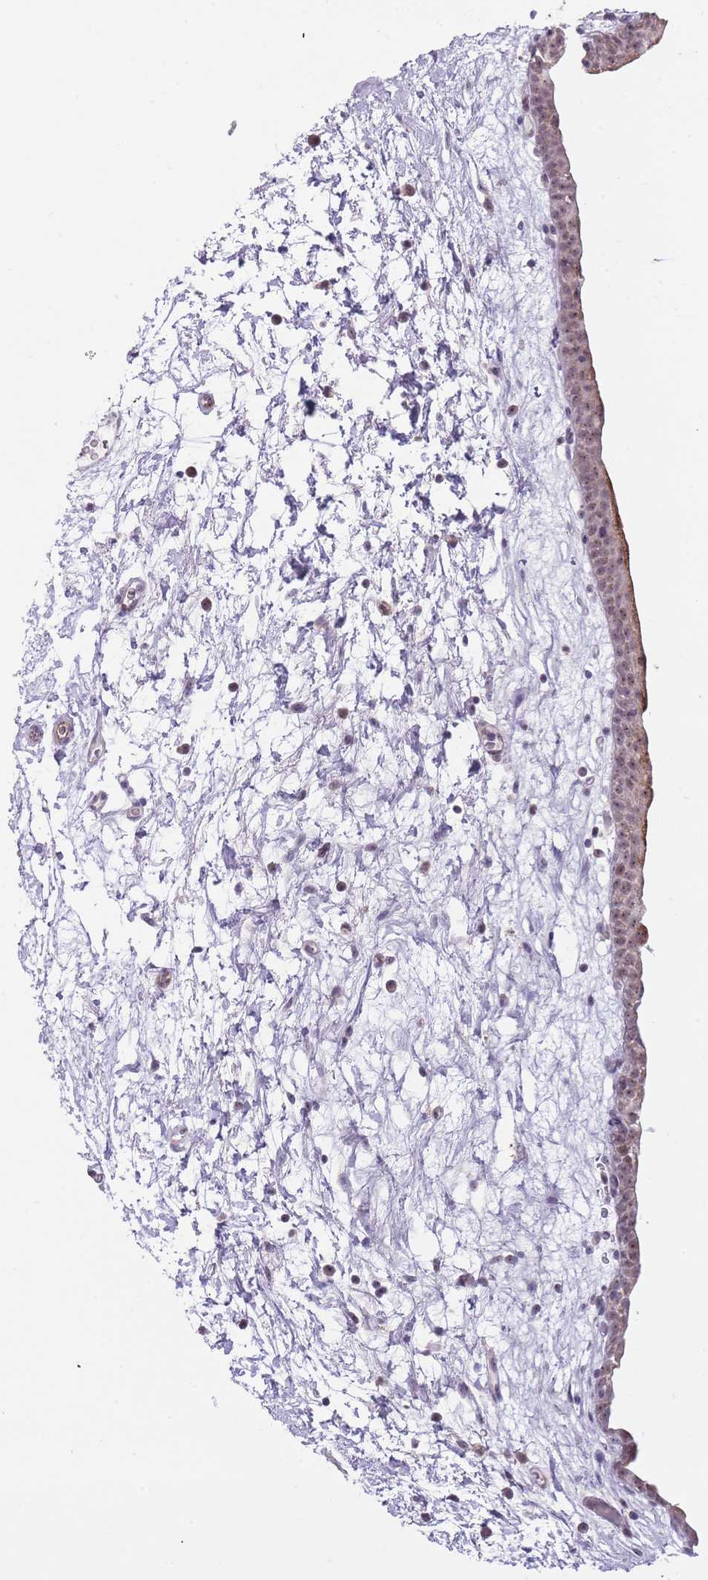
{"staining": {"intensity": "weak", "quantity": "25%-75%", "location": "cytoplasmic/membranous,nuclear"}, "tissue": "urinary bladder", "cell_type": "Urothelial cells", "image_type": "normal", "snomed": [{"axis": "morphology", "description": "Normal tissue, NOS"}, {"axis": "topography", "description": "Urinary bladder"}], "caption": "Brown immunohistochemical staining in benign urinary bladder exhibits weak cytoplasmic/membranous,nuclear positivity in approximately 25%-75% of urothelial cells.", "gene": "MCIDAS", "patient": {"sex": "male", "age": 83}}